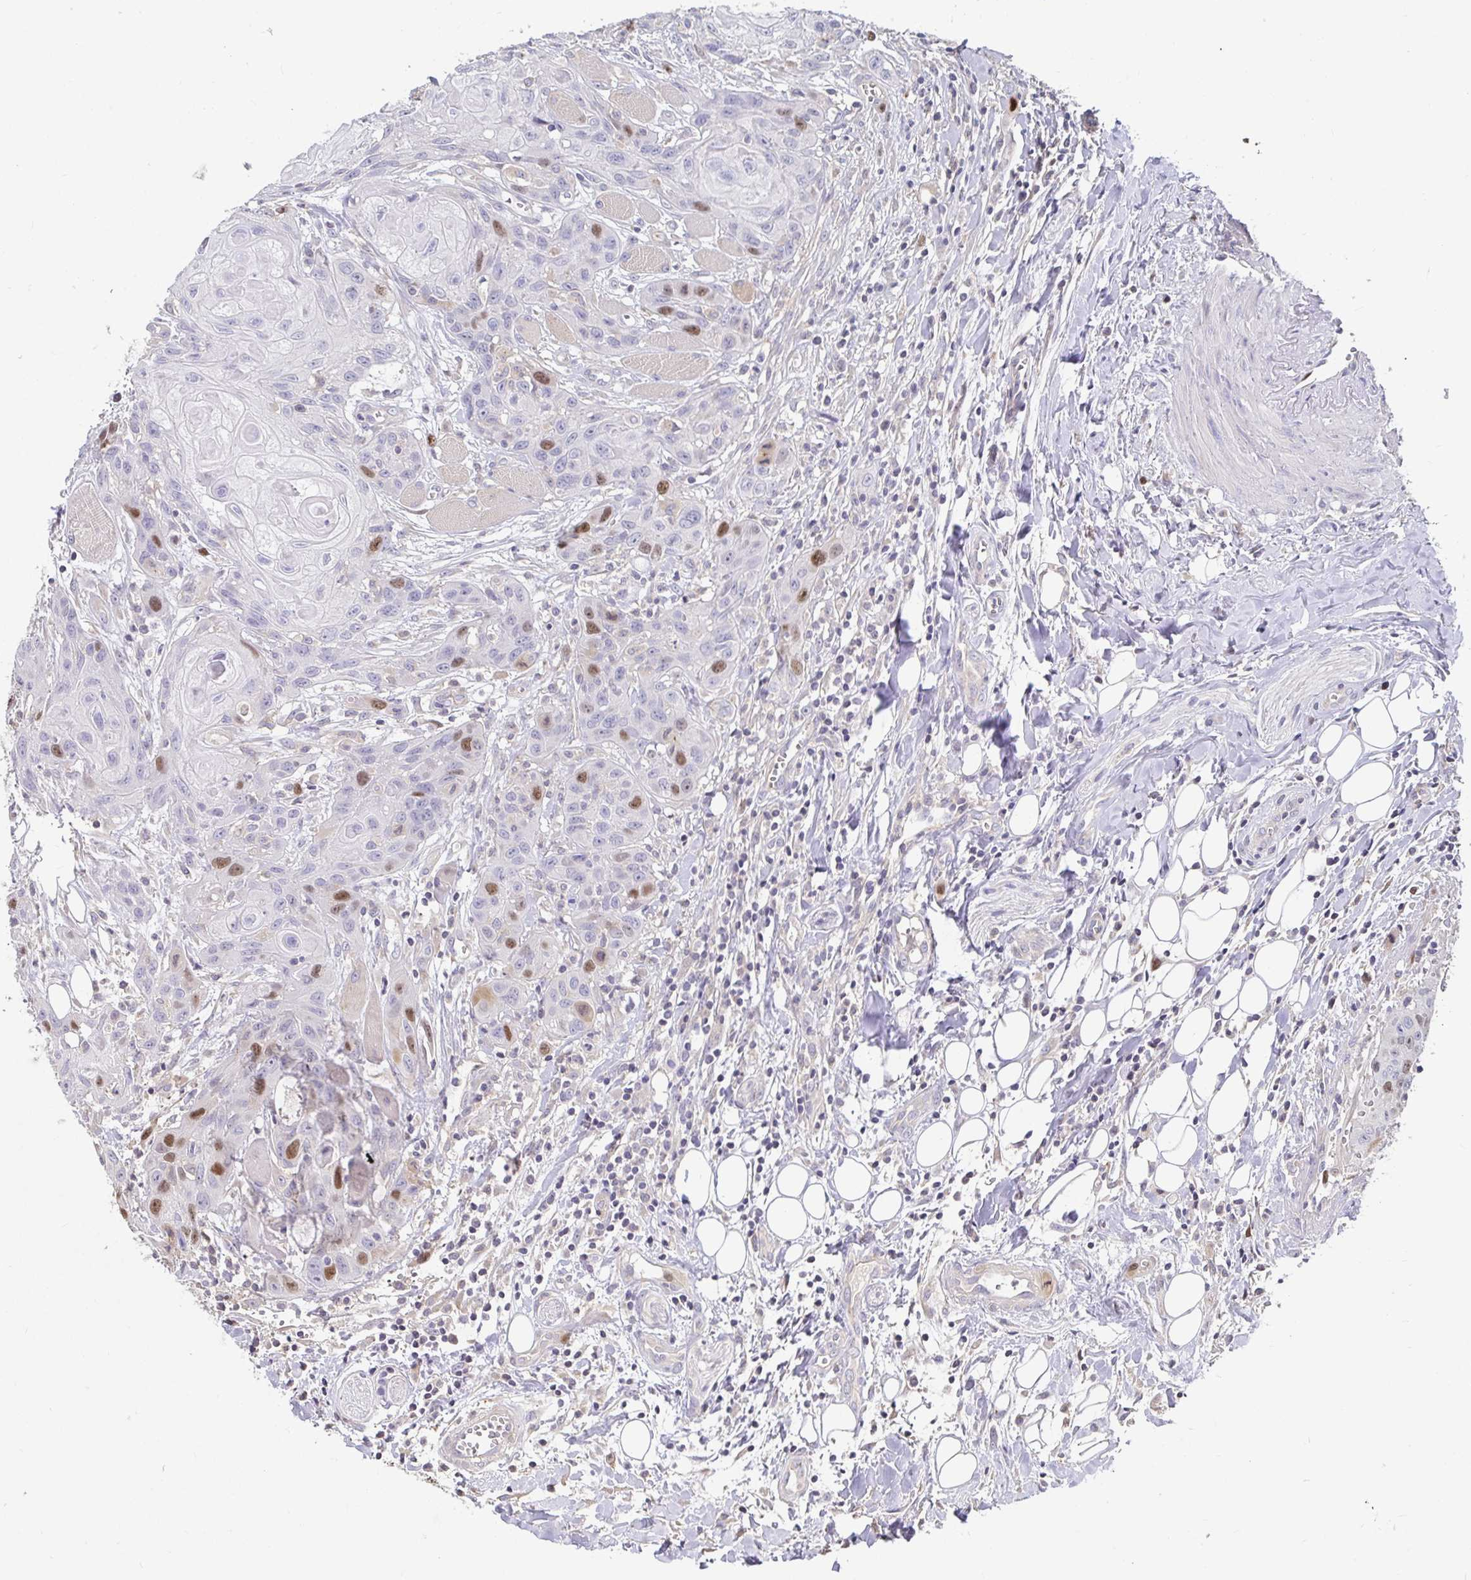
{"staining": {"intensity": "moderate", "quantity": "<25%", "location": "nuclear"}, "tissue": "head and neck cancer", "cell_type": "Tumor cells", "image_type": "cancer", "snomed": [{"axis": "morphology", "description": "Squamous cell carcinoma, NOS"}, {"axis": "topography", "description": "Oral tissue"}, {"axis": "topography", "description": "Head-Neck"}], "caption": "Moderate nuclear staining is identified in about <25% of tumor cells in head and neck squamous cell carcinoma. (DAB = brown stain, brightfield microscopy at high magnification).", "gene": "ANLN", "patient": {"sex": "male", "age": 58}}